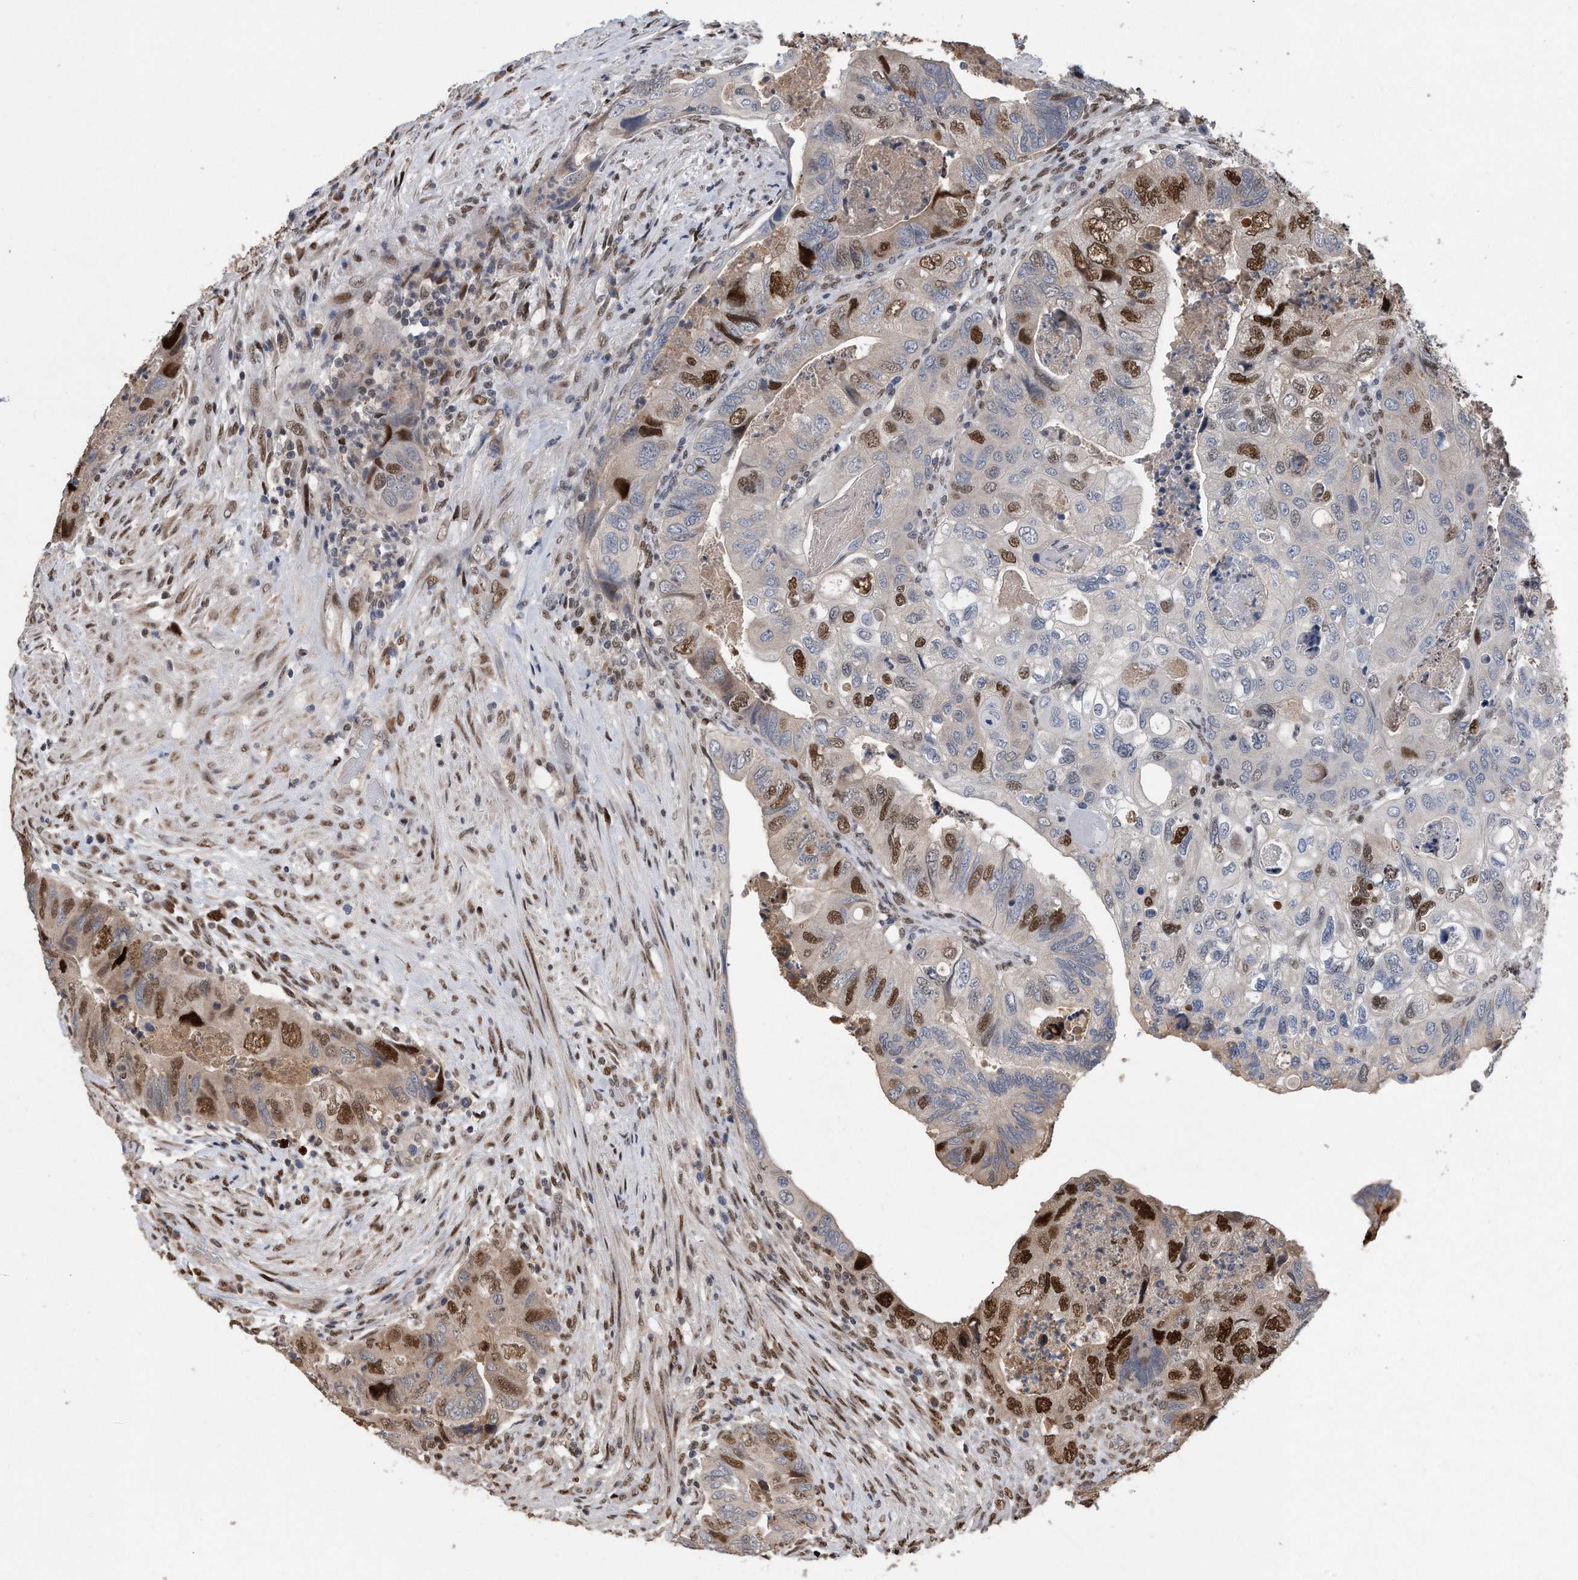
{"staining": {"intensity": "strong", "quantity": "25%-75%", "location": "nuclear"}, "tissue": "colorectal cancer", "cell_type": "Tumor cells", "image_type": "cancer", "snomed": [{"axis": "morphology", "description": "Adenocarcinoma, NOS"}, {"axis": "topography", "description": "Rectum"}], "caption": "Tumor cells demonstrate strong nuclear staining in about 25%-75% of cells in colorectal cancer. (DAB (3,3'-diaminobenzidine) = brown stain, brightfield microscopy at high magnification).", "gene": "PCNA", "patient": {"sex": "male", "age": 63}}